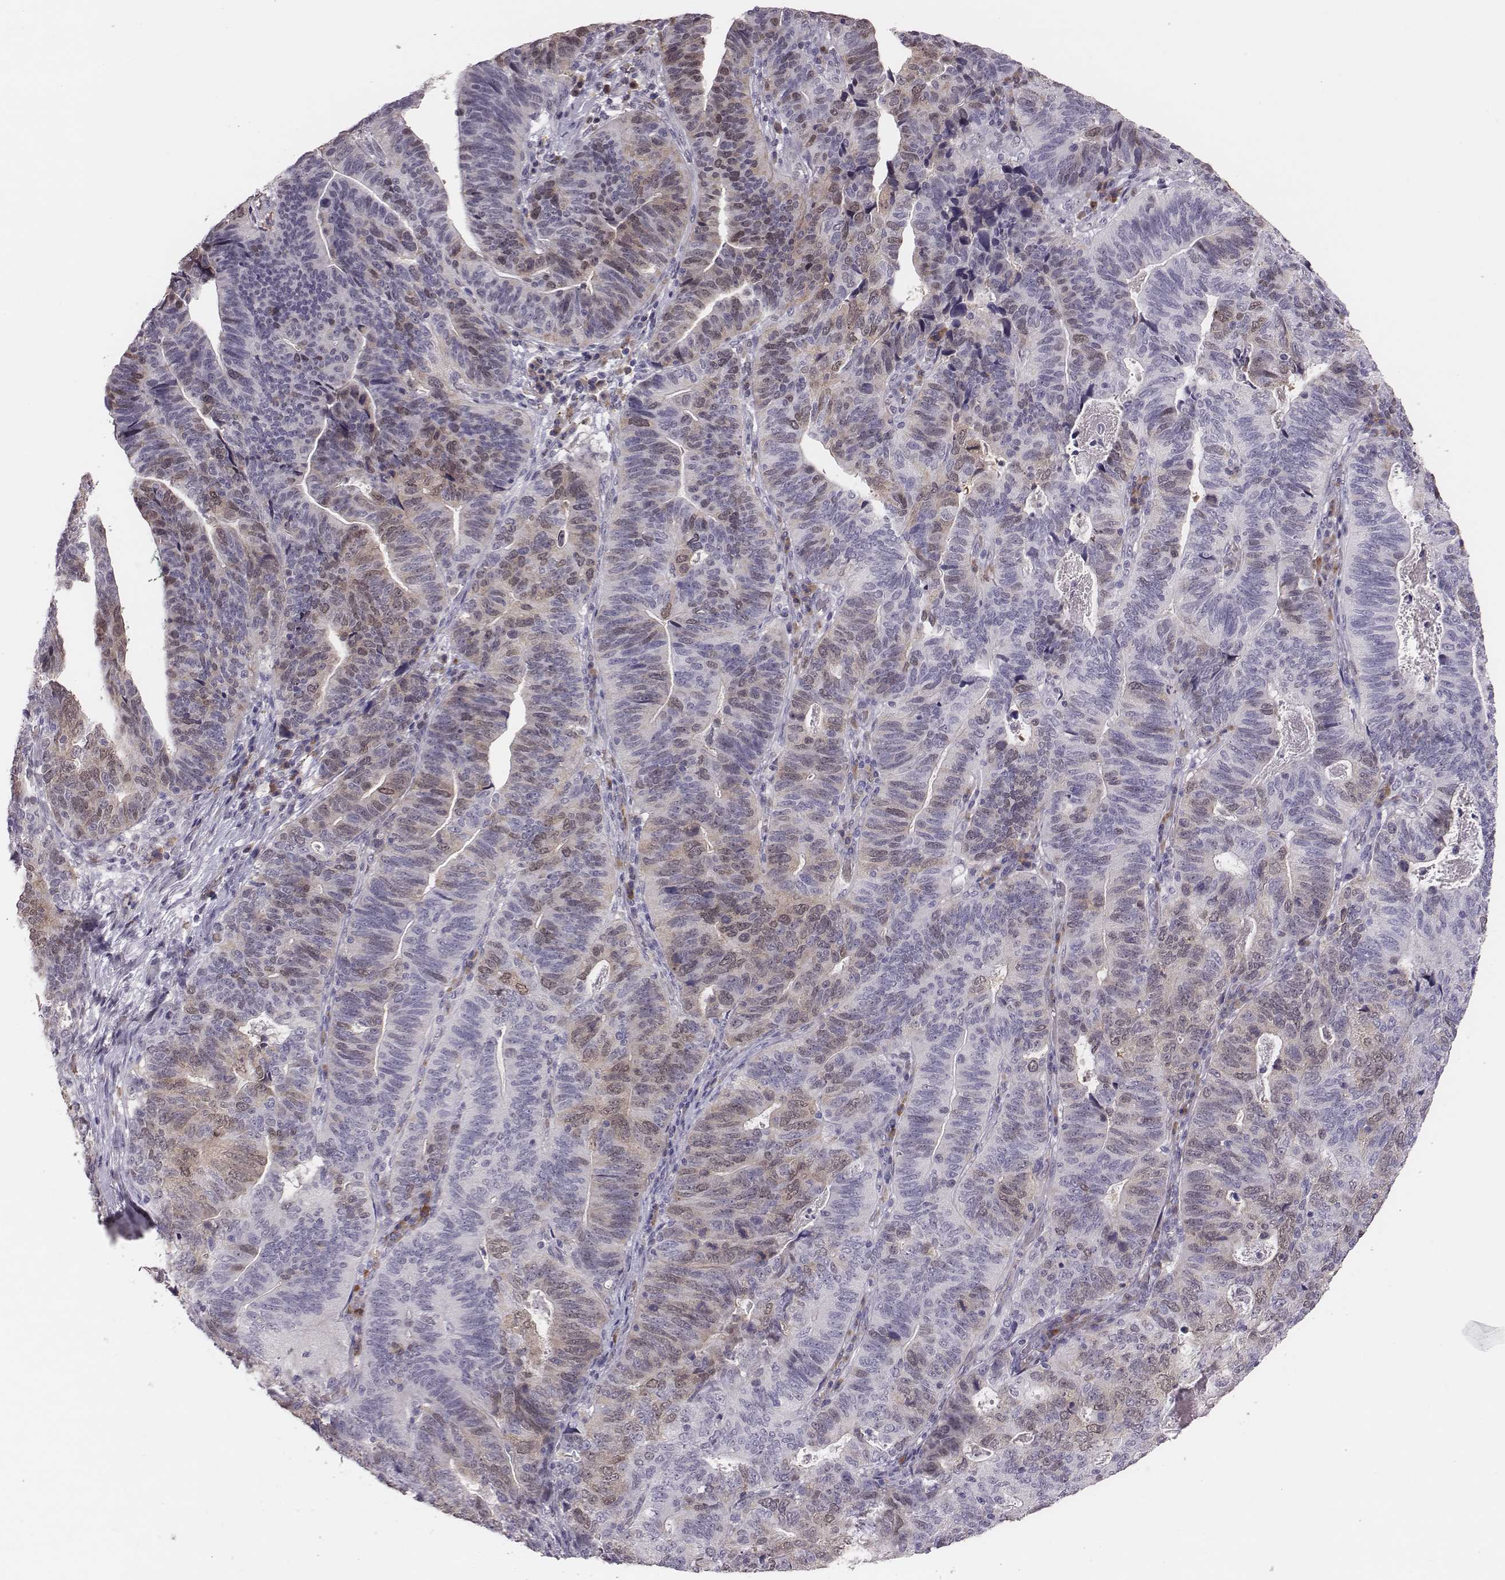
{"staining": {"intensity": "weak", "quantity": "<25%", "location": "cytoplasmic/membranous,nuclear"}, "tissue": "stomach cancer", "cell_type": "Tumor cells", "image_type": "cancer", "snomed": [{"axis": "morphology", "description": "Adenocarcinoma, NOS"}, {"axis": "topography", "description": "Stomach, upper"}], "caption": "High power microscopy micrograph of an immunohistochemistry micrograph of stomach adenocarcinoma, revealing no significant expression in tumor cells. (Stains: DAB (3,3'-diaminobenzidine) immunohistochemistry (IHC) with hematoxylin counter stain, Microscopy: brightfield microscopy at high magnification).", "gene": "PBK", "patient": {"sex": "female", "age": 67}}